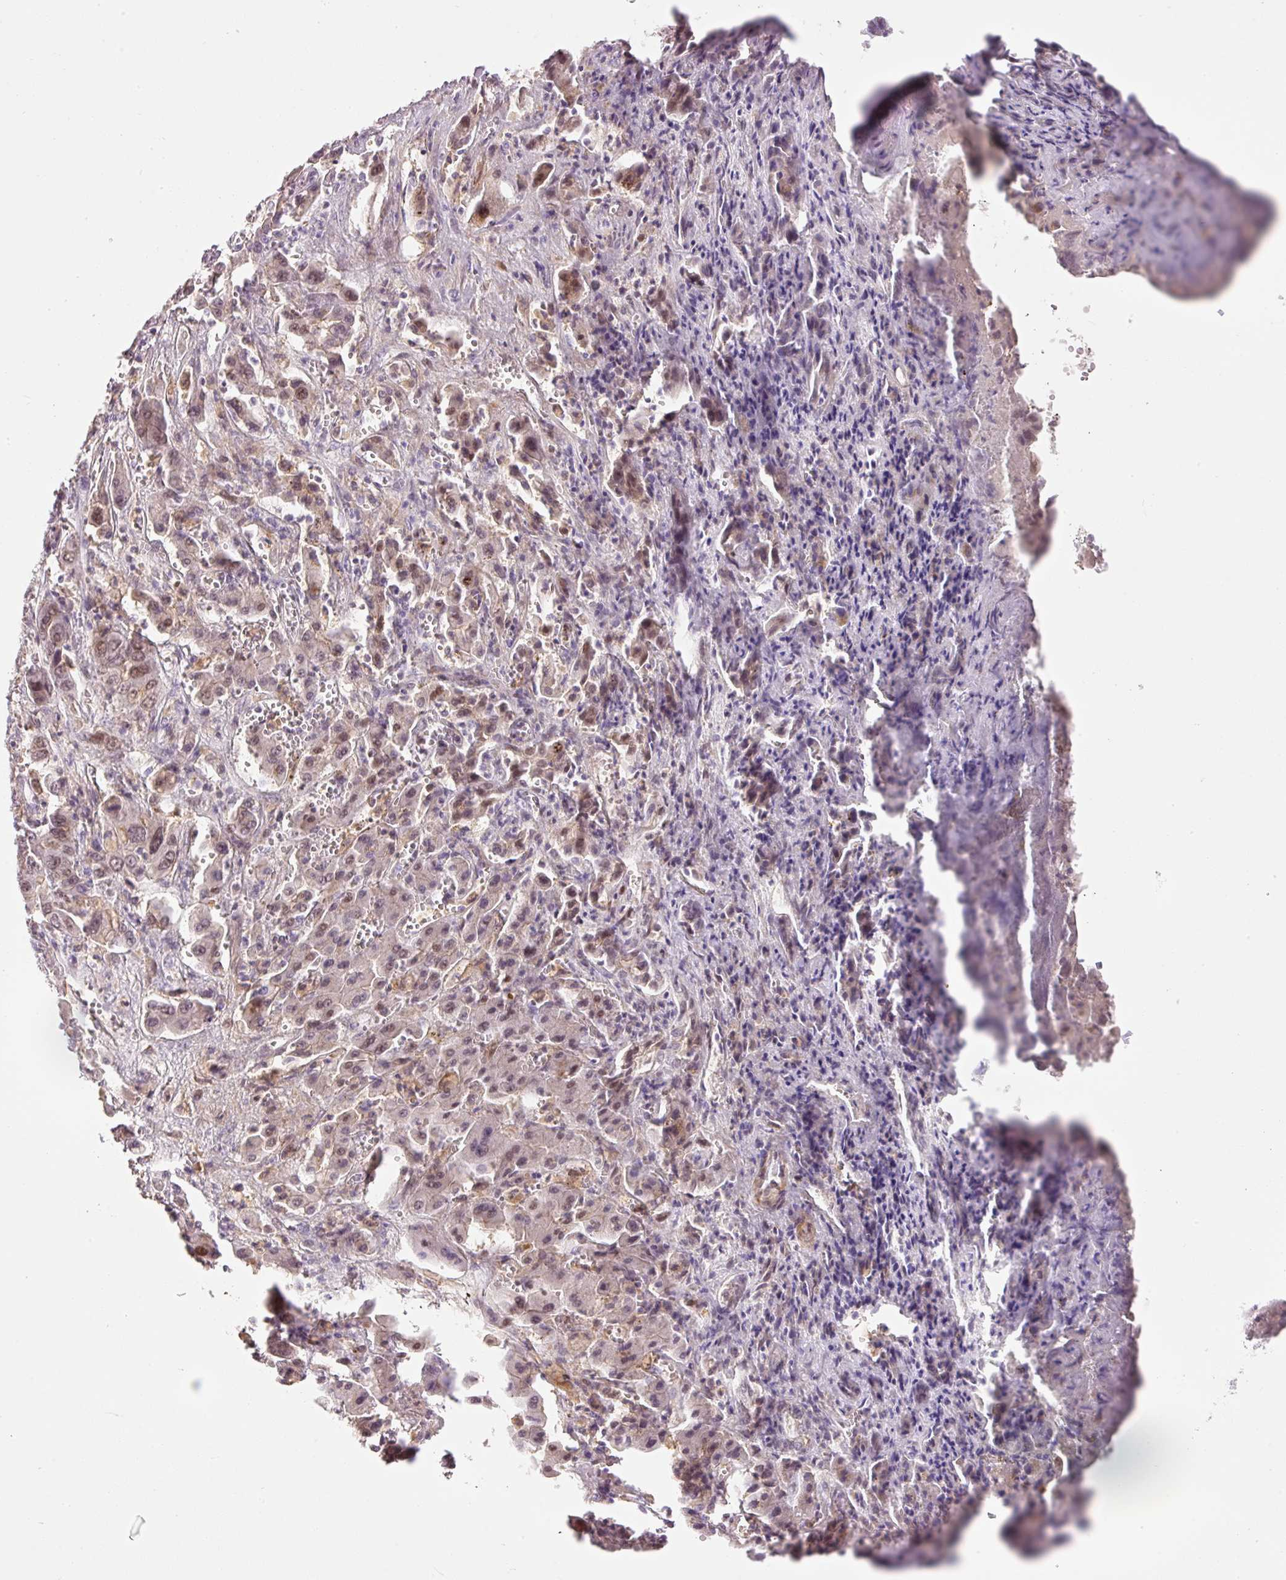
{"staining": {"intensity": "moderate", "quantity": ">75%", "location": "nuclear"}, "tissue": "liver cancer", "cell_type": "Tumor cells", "image_type": "cancer", "snomed": [{"axis": "morphology", "description": "Cholangiocarcinoma"}, {"axis": "topography", "description": "Liver"}], "caption": "A photomicrograph showing moderate nuclear staining in about >75% of tumor cells in liver cancer, as visualized by brown immunohistochemical staining.", "gene": "HNF1A", "patient": {"sex": "male", "age": 67}}